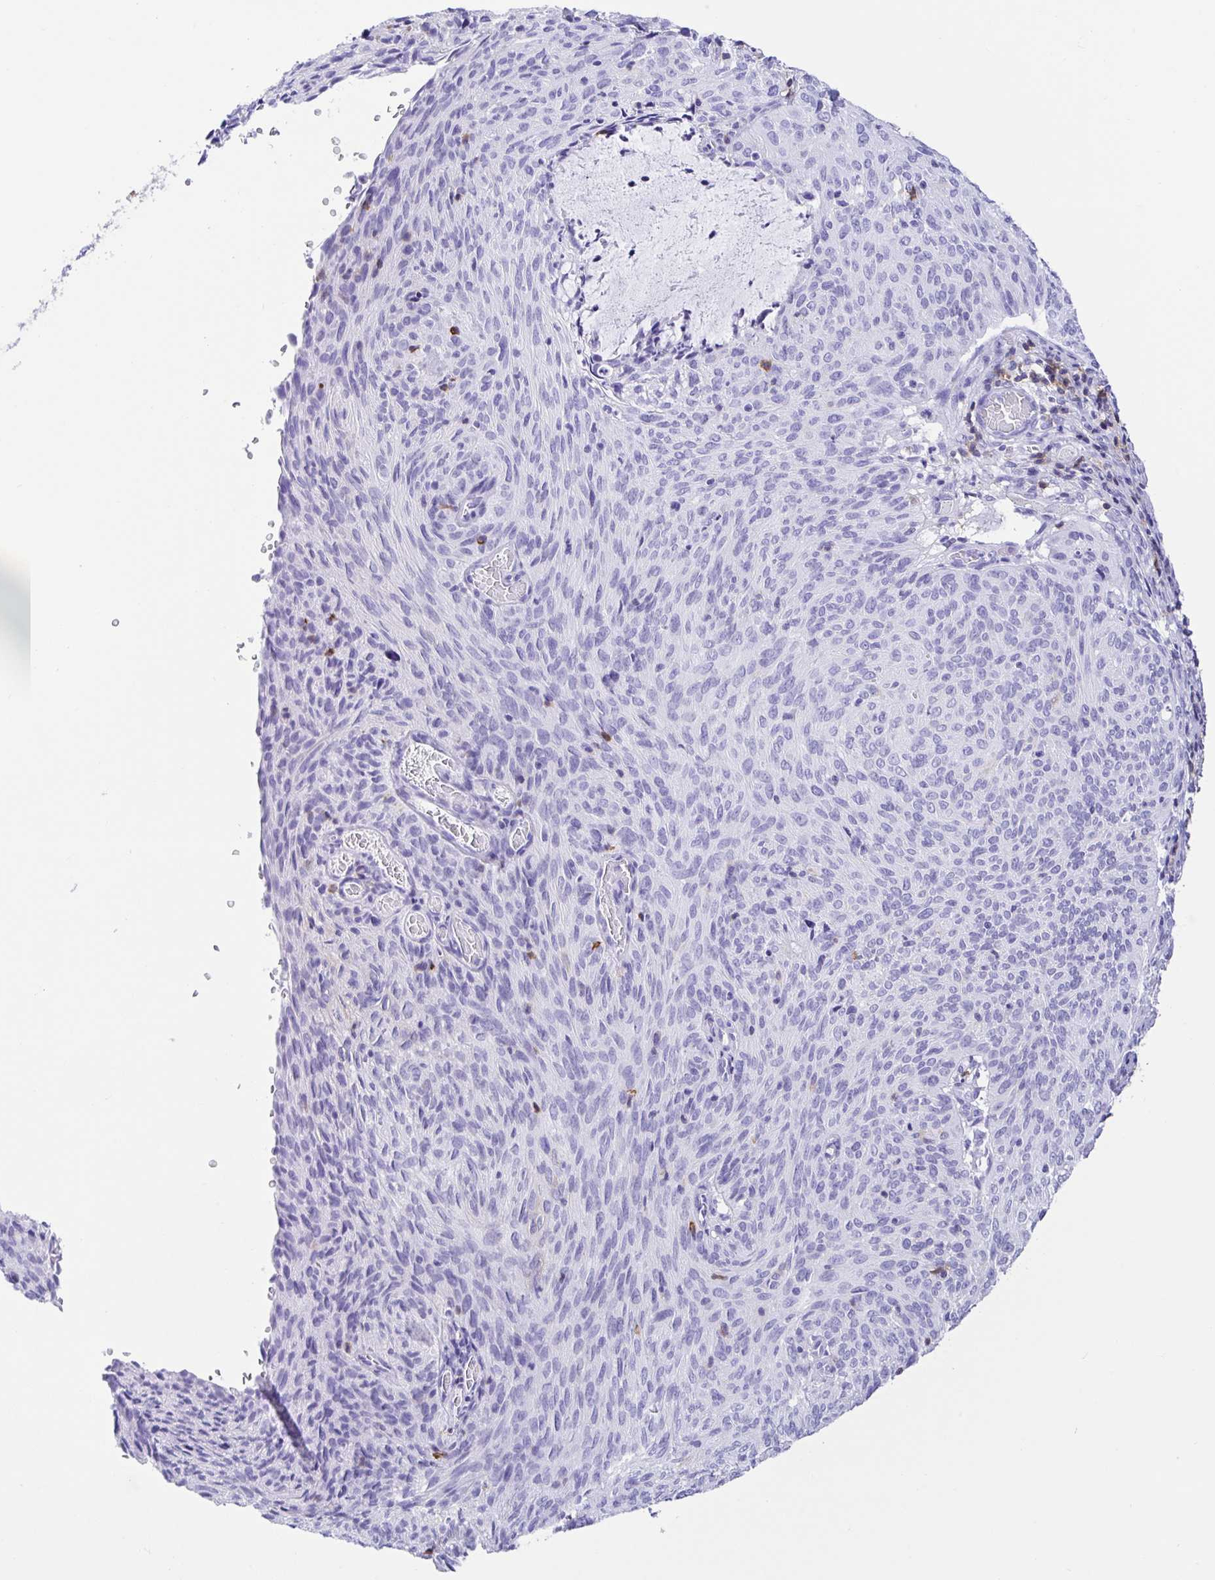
{"staining": {"intensity": "negative", "quantity": "none", "location": "none"}, "tissue": "cervical cancer", "cell_type": "Tumor cells", "image_type": "cancer", "snomed": [{"axis": "morphology", "description": "Squamous cell carcinoma, NOS"}, {"axis": "topography", "description": "Cervix"}], "caption": "Immunohistochemical staining of cervical cancer (squamous cell carcinoma) reveals no significant expression in tumor cells. (DAB (3,3'-diaminobenzidine) immunohistochemistry, high magnification).", "gene": "CD5", "patient": {"sex": "female", "age": 49}}